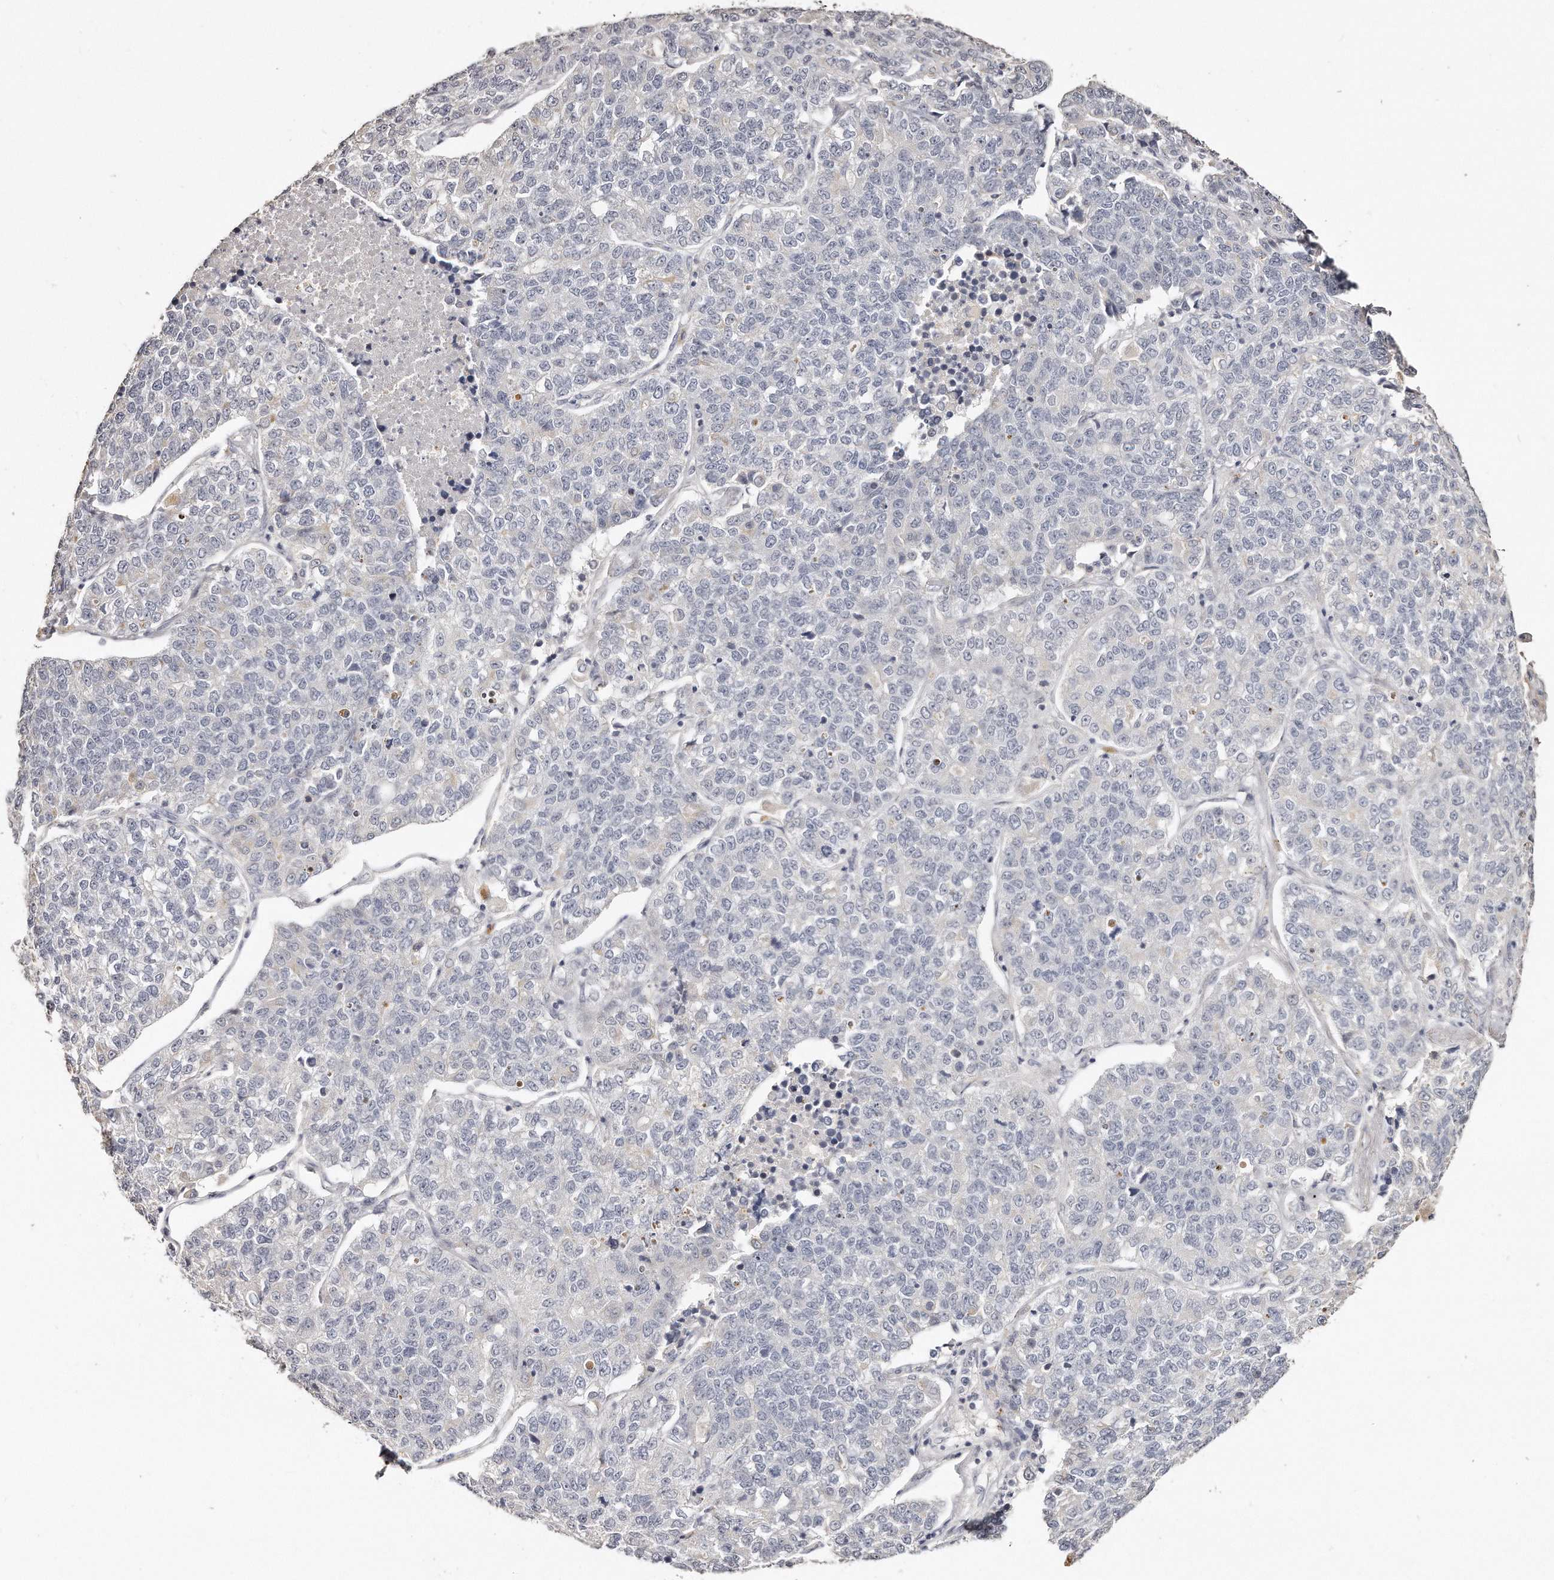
{"staining": {"intensity": "negative", "quantity": "none", "location": "none"}, "tissue": "lung cancer", "cell_type": "Tumor cells", "image_type": "cancer", "snomed": [{"axis": "morphology", "description": "Adenocarcinoma, NOS"}, {"axis": "topography", "description": "Lung"}], "caption": "A high-resolution photomicrograph shows IHC staining of lung adenocarcinoma, which exhibits no significant staining in tumor cells.", "gene": "ZYG11A", "patient": {"sex": "male", "age": 49}}